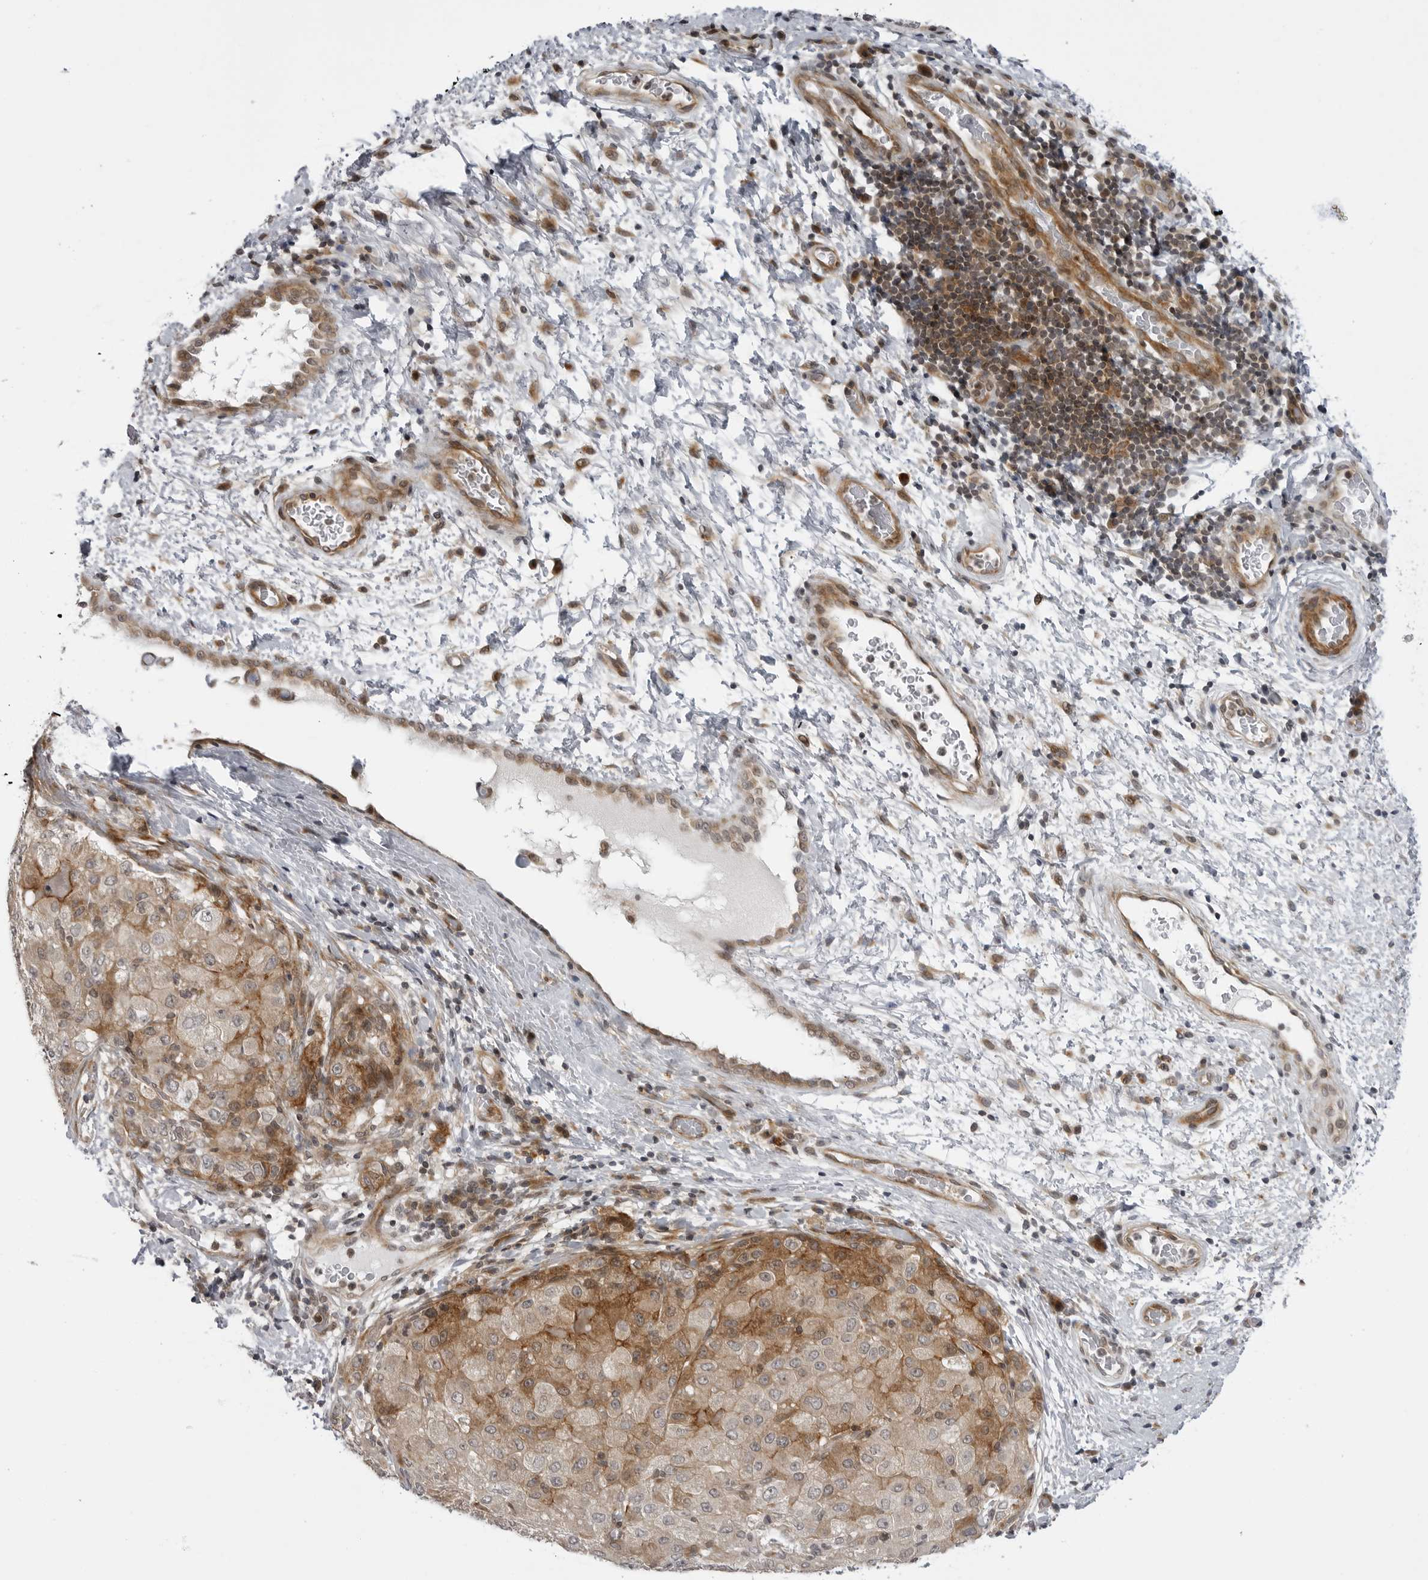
{"staining": {"intensity": "moderate", "quantity": "<25%", "location": "cytoplasmic/membranous"}, "tissue": "liver cancer", "cell_type": "Tumor cells", "image_type": "cancer", "snomed": [{"axis": "morphology", "description": "Carcinoma, Hepatocellular, NOS"}, {"axis": "topography", "description": "Liver"}], "caption": "This photomicrograph reveals IHC staining of human hepatocellular carcinoma (liver), with low moderate cytoplasmic/membranous positivity in about <25% of tumor cells.", "gene": "ADAMTS5", "patient": {"sex": "male", "age": 80}}